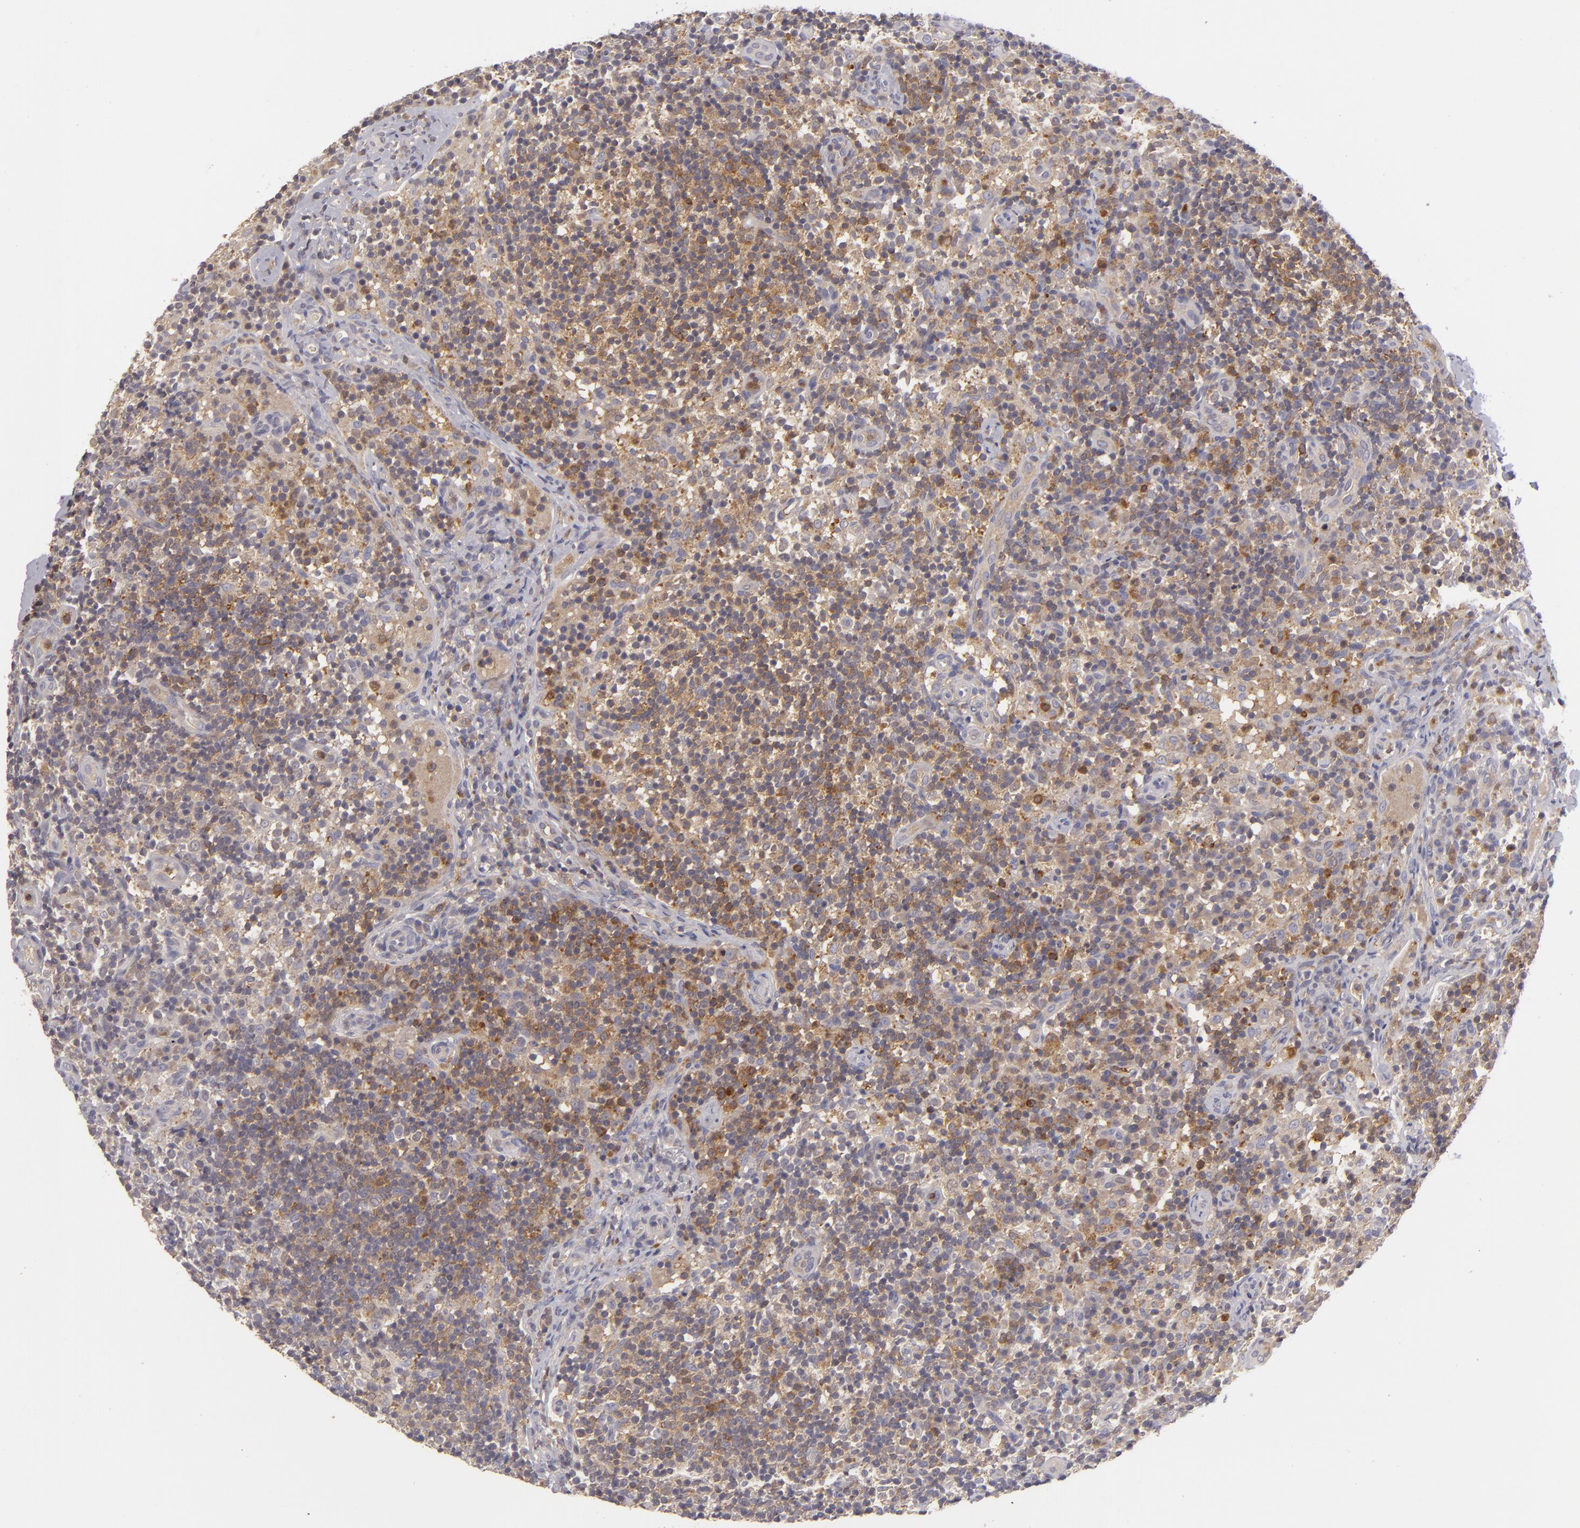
{"staining": {"intensity": "moderate", "quantity": ">75%", "location": "cytoplasmic/membranous"}, "tissue": "lymph node", "cell_type": "Germinal center cells", "image_type": "normal", "snomed": [{"axis": "morphology", "description": "Normal tissue, NOS"}, {"axis": "morphology", "description": "Inflammation, NOS"}, {"axis": "topography", "description": "Lymph node"}], "caption": "Protein expression analysis of benign lymph node shows moderate cytoplasmic/membranous staining in approximately >75% of germinal center cells. The protein is stained brown, and the nuclei are stained in blue (DAB (3,3'-diaminobenzidine) IHC with brightfield microscopy, high magnification).", "gene": "MMP10", "patient": {"sex": "male", "age": 46}}